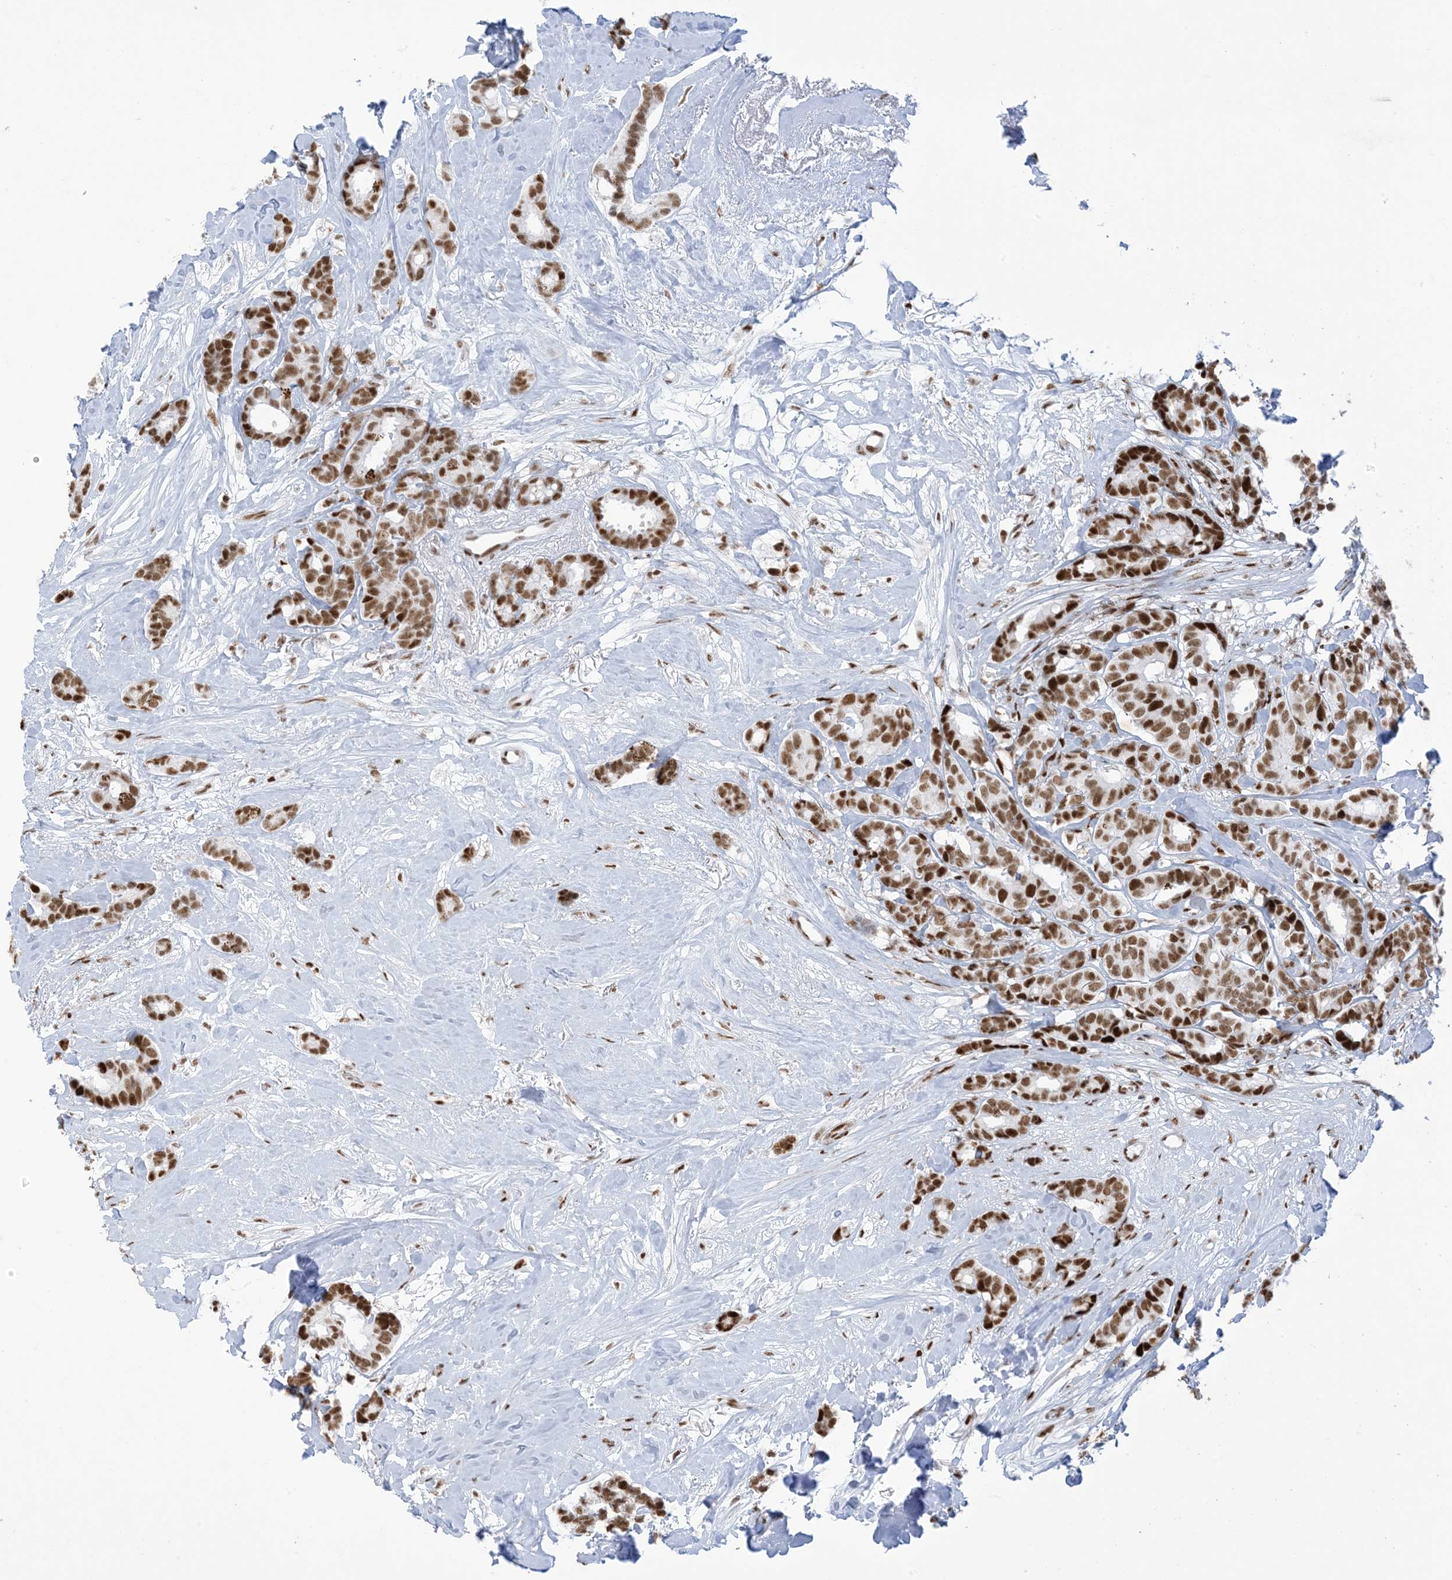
{"staining": {"intensity": "strong", "quantity": ">75%", "location": "nuclear"}, "tissue": "breast cancer", "cell_type": "Tumor cells", "image_type": "cancer", "snomed": [{"axis": "morphology", "description": "Duct carcinoma"}, {"axis": "topography", "description": "Breast"}], "caption": "Human breast intraductal carcinoma stained with a protein marker reveals strong staining in tumor cells.", "gene": "STAG1", "patient": {"sex": "female", "age": 87}}